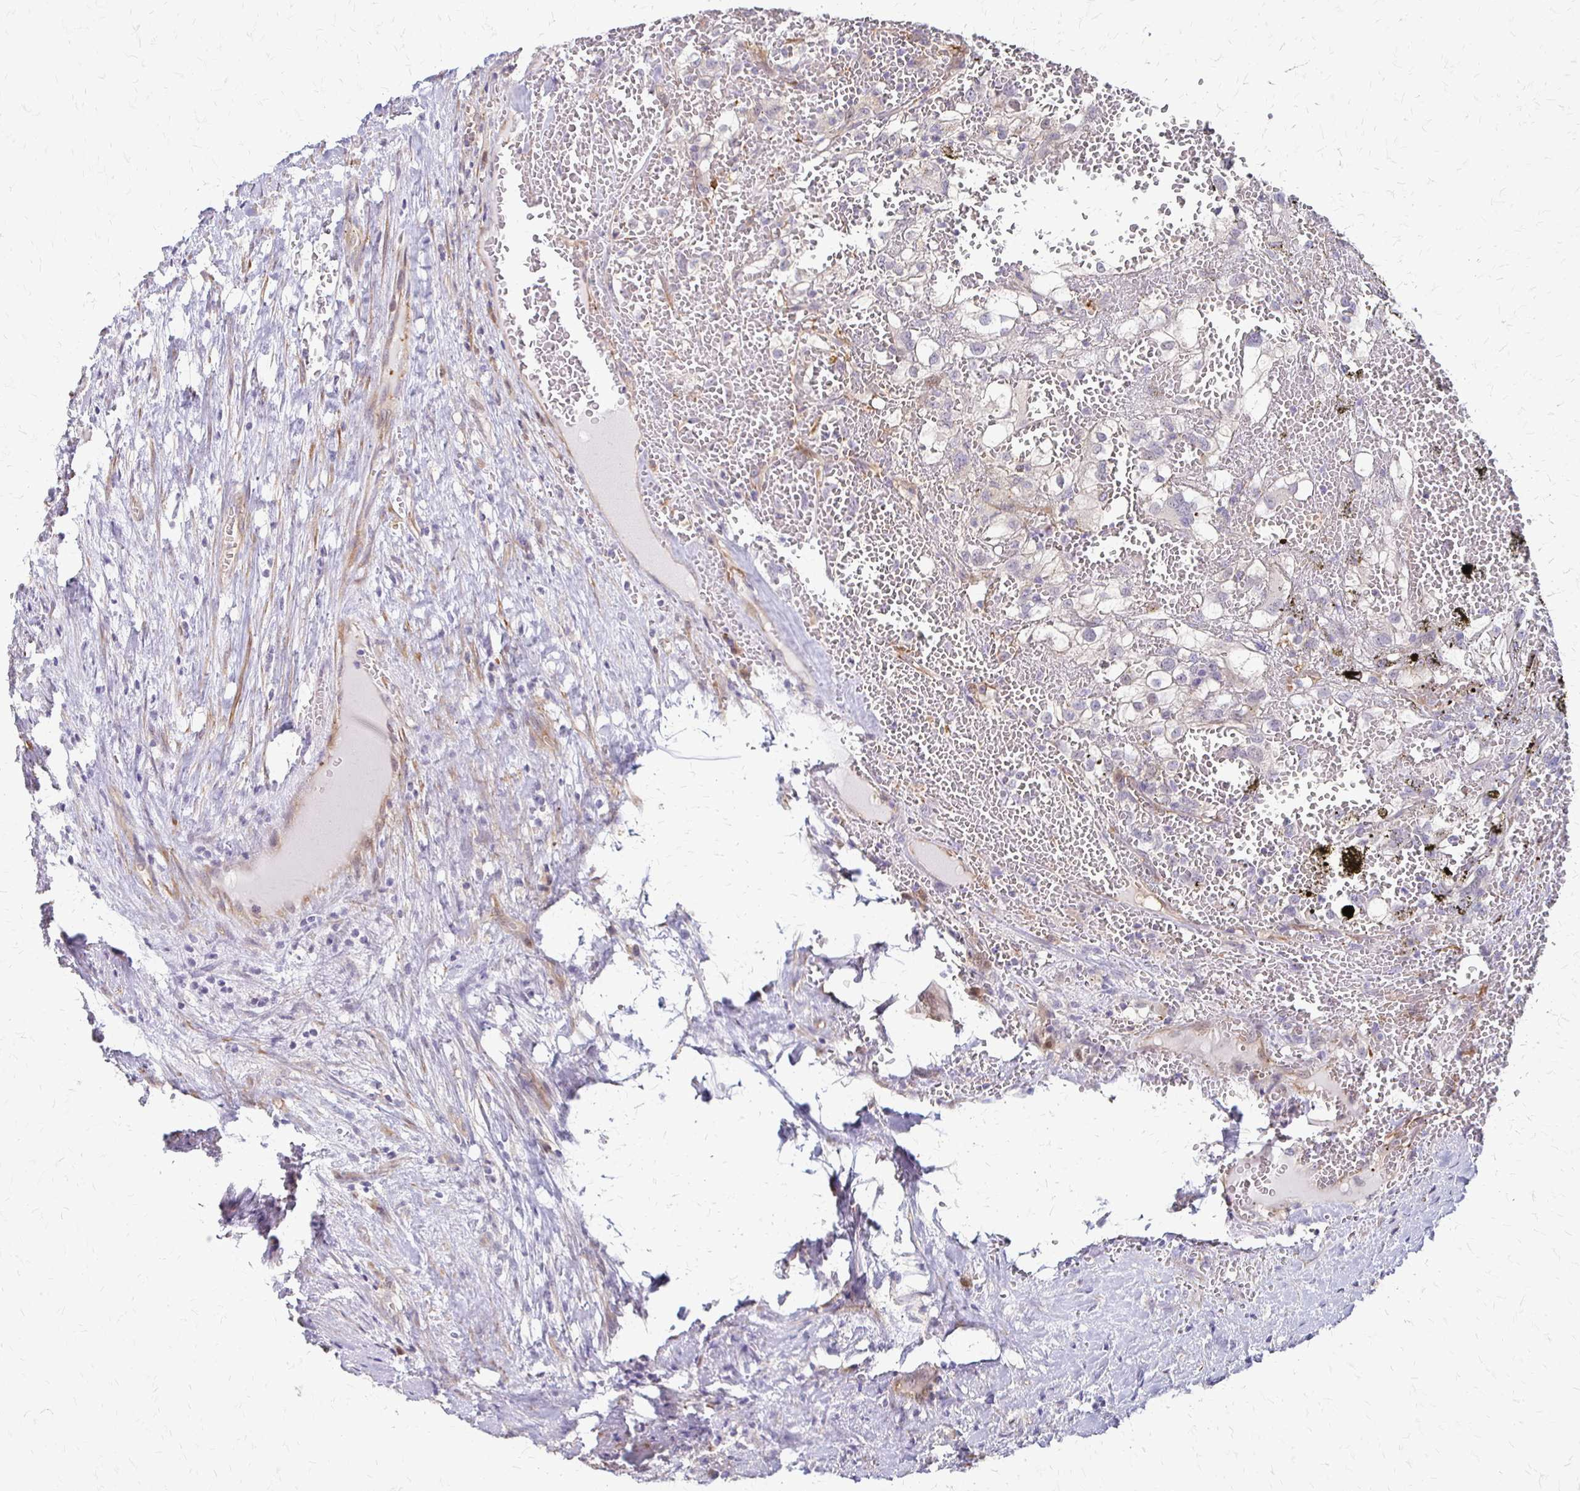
{"staining": {"intensity": "negative", "quantity": "none", "location": "none"}, "tissue": "renal cancer", "cell_type": "Tumor cells", "image_type": "cancer", "snomed": [{"axis": "morphology", "description": "Adenocarcinoma, NOS"}, {"axis": "topography", "description": "Kidney"}], "caption": "Adenocarcinoma (renal) stained for a protein using immunohistochemistry (IHC) shows no positivity tumor cells.", "gene": "CFL2", "patient": {"sex": "female", "age": 74}}